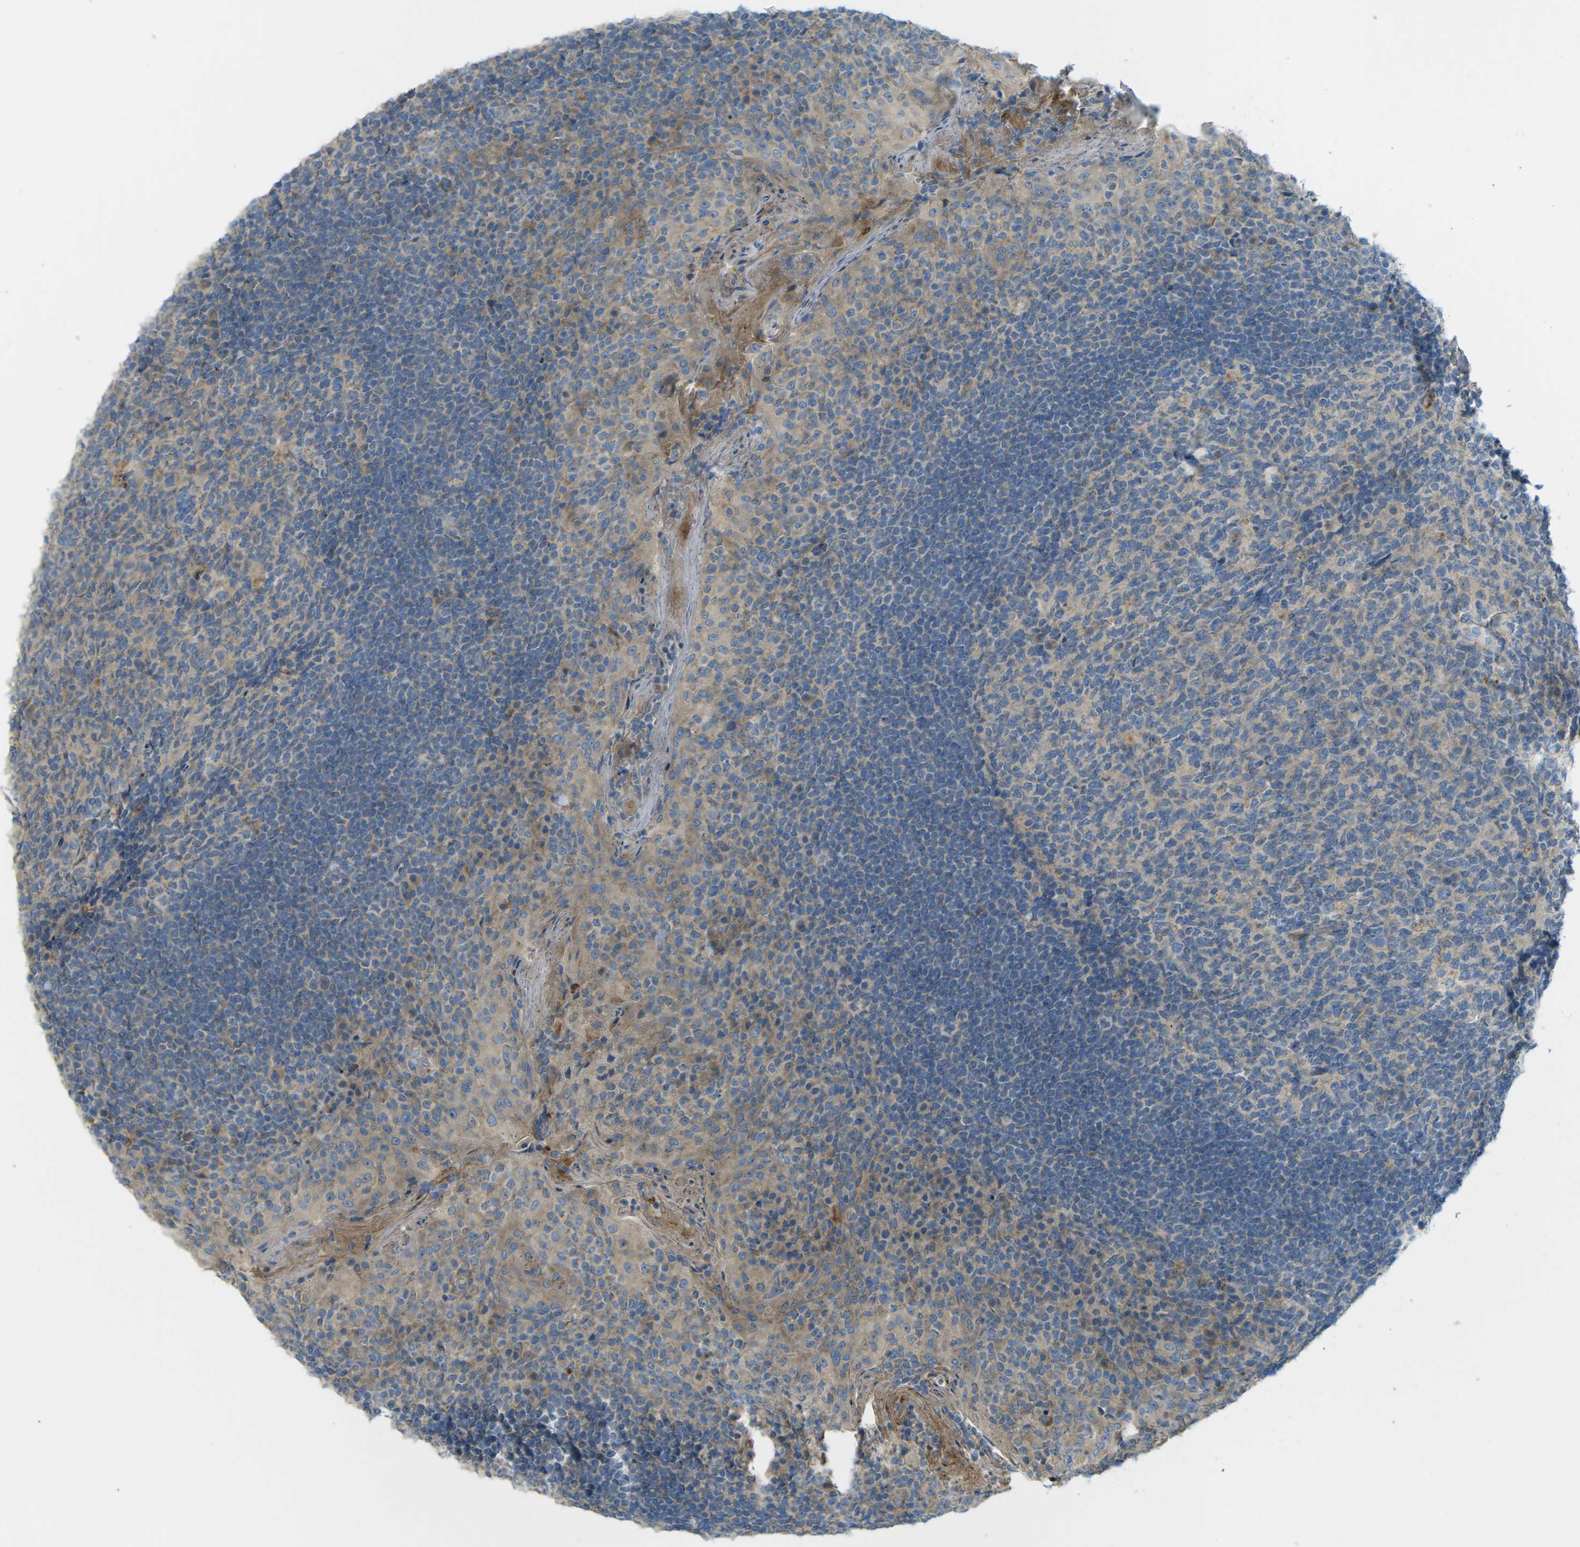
{"staining": {"intensity": "weak", "quantity": "<25%", "location": "cytoplasmic/membranous"}, "tissue": "tonsil", "cell_type": "Germinal center cells", "image_type": "normal", "snomed": [{"axis": "morphology", "description": "Normal tissue, NOS"}, {"axis": "topography", "description": "Tonsil"}], "caption": "Germinal center cells show no significant expression in unremarkable tonsil. (DAB IHC, high magnification).", "gene": "MYLK4", "patient": {"sex": "male", "age": 17}}